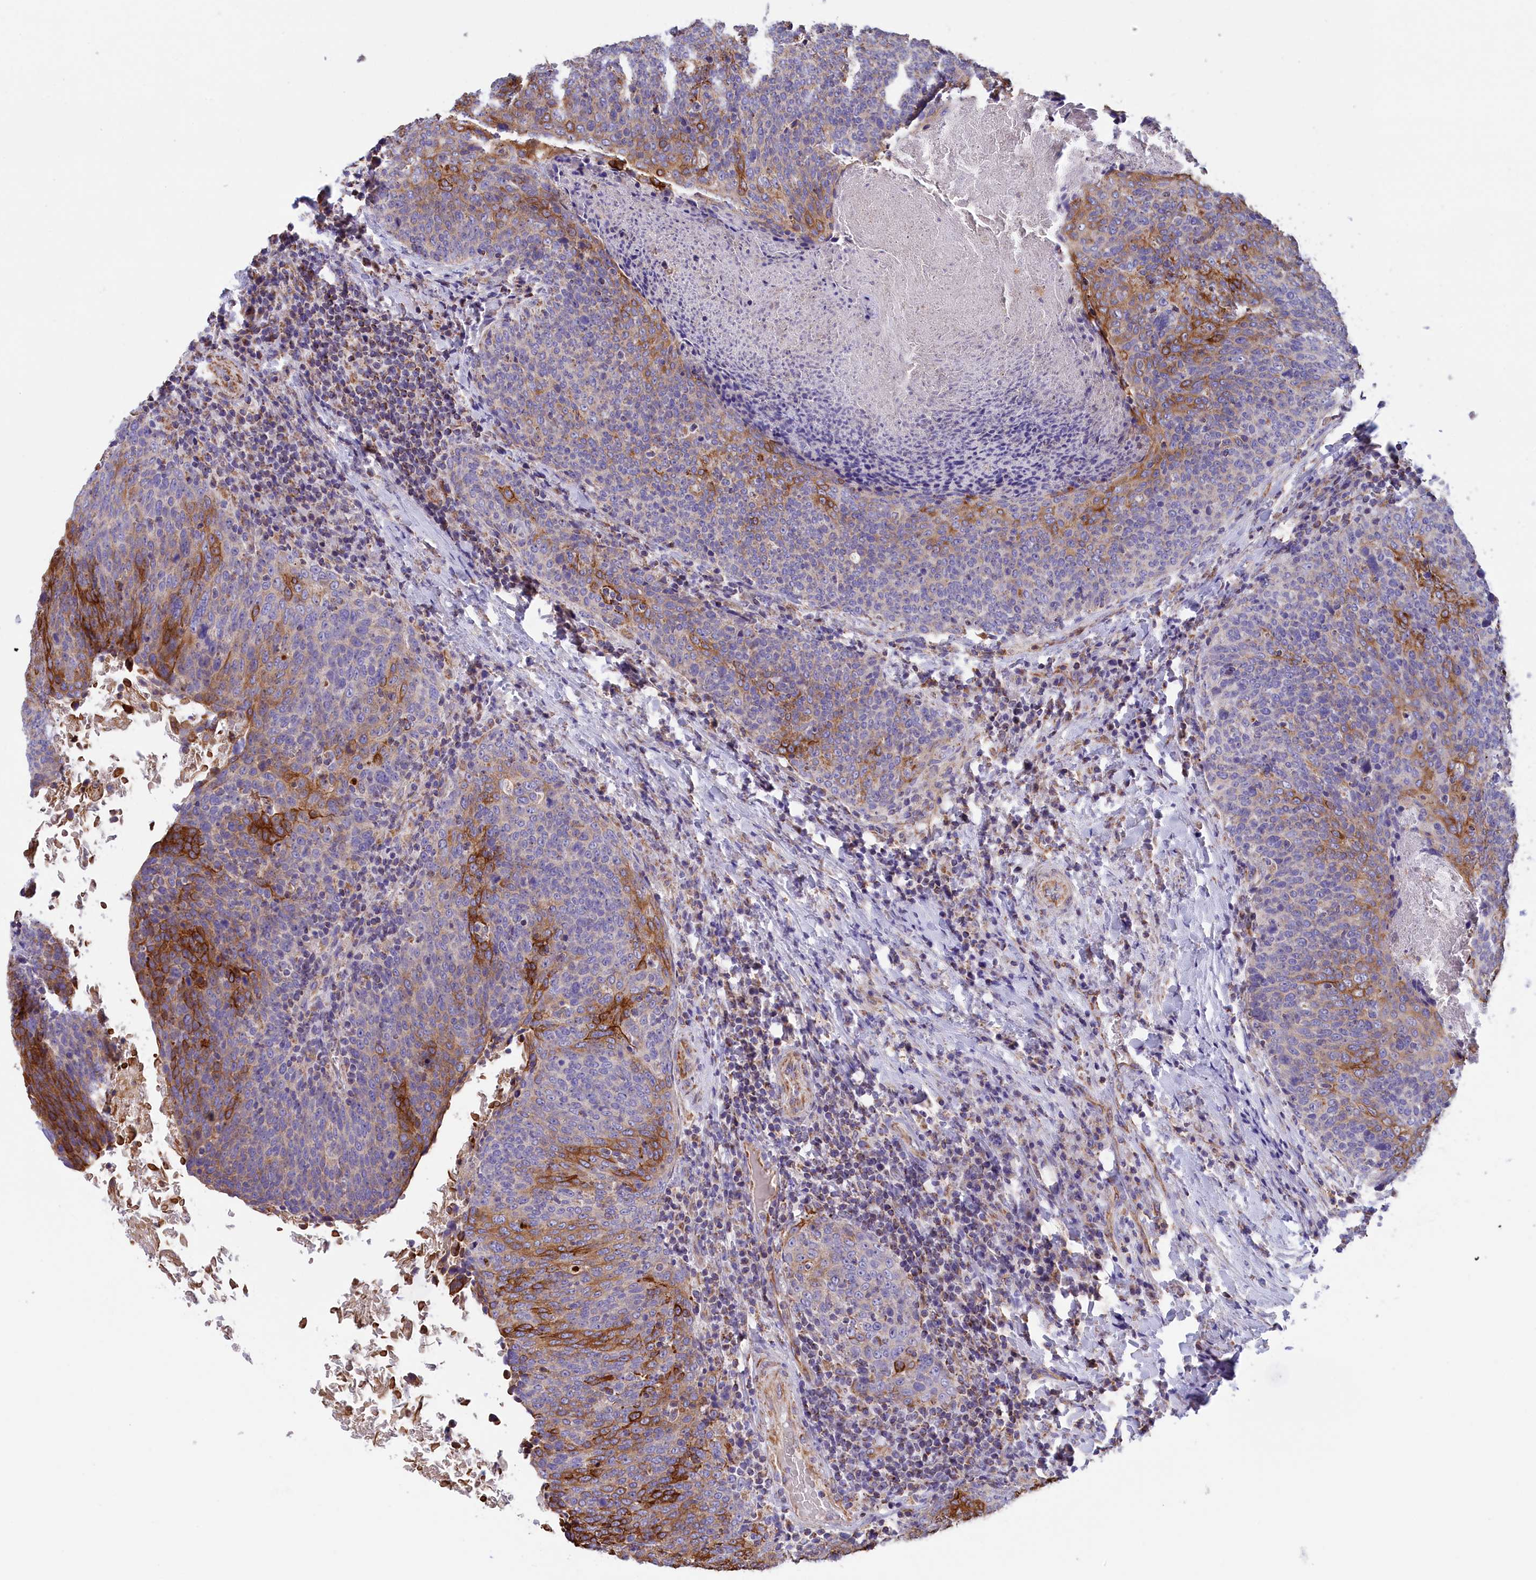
{"staining": {"intensity": "strong", "quantity": "<25%", "location": "cytoplasmic/membranous"}, "tissue": "head and neck cancer", "cell_type": "Tumor cells", "image_type": "cancer", "snomed": [{"axis": "morphology", "description": "Squamous cell carcinoma, NOS"}, {"axis": "morphology", "description": "Squamous cell carcinoma, metastatic, NOS"}, {"axis": "topography", "description": "Lymph node"}, {"axis": "topography", "description": "Head-Neck"}], "caption": "Immunohistochemistry photomicrograph of neoplastic tissue: human head and neck cancer stained using immunohistochemistry (IHC) reveals medium levels of strong protein expression localized specifically in the cytoplasmic/membranous of tumor cells, appearing as a cytoplasmic/membranous brown color.", "gene": "GATB", "patient": {"sex": "male", "age": 62}}